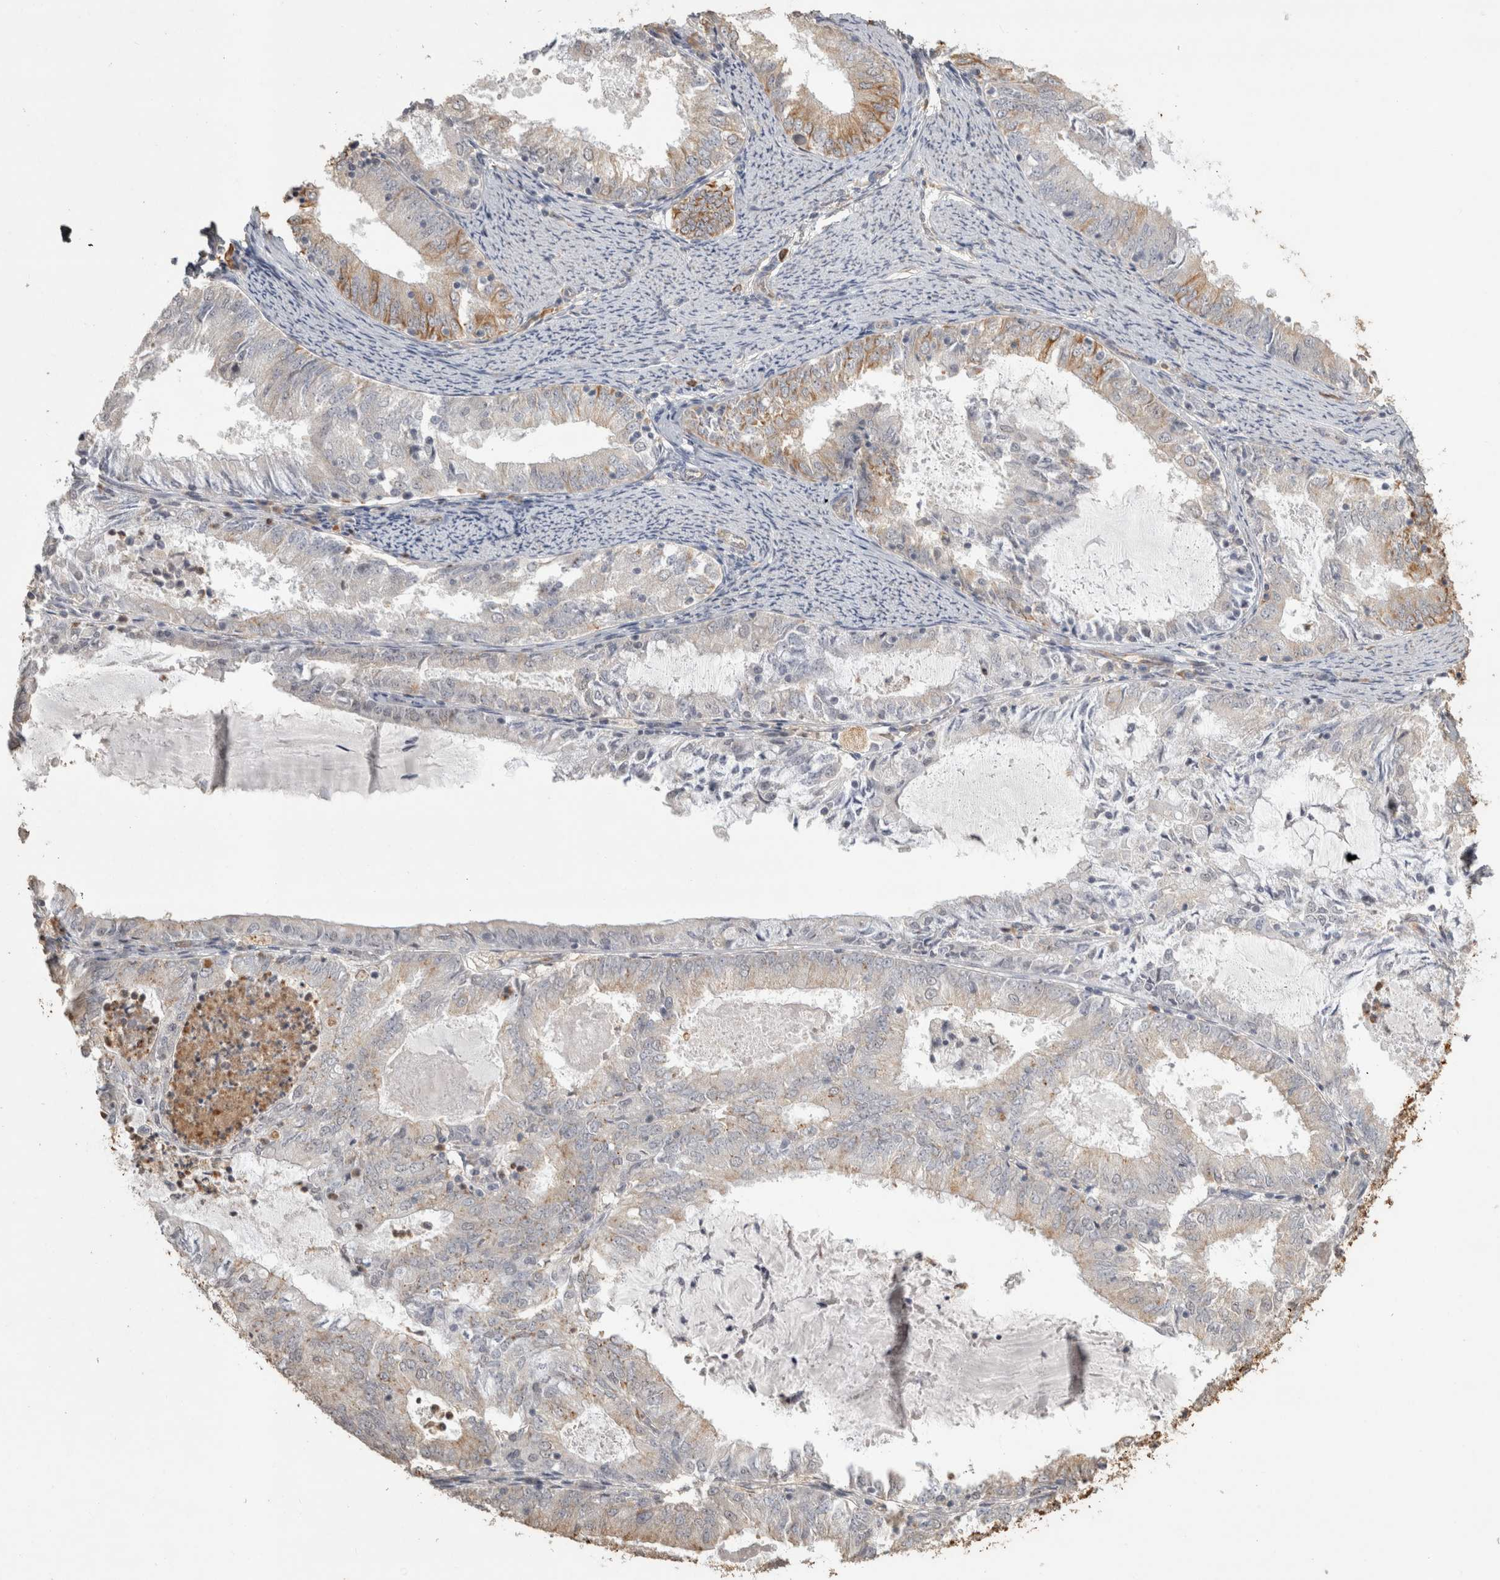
{"staining": {"intensity": "moderate", "quantity": "<25%", "location": "cytoplasmic/membranous"}, "tissue": "endometrial cancer", "cell_type": "Tumor cells", "image_type": "cancer", "snomed": [{"axis": "morphology", "description": "Adenocarcinoma, NOS"}, {"axis": "topography", "description": "Endometrium"}], "caption": "Endometrial cancer stained with a protein marker displays moderate staining in tumor cells.", "gene": "REPS2", "patient": {"sex": "female", "age": 57}}